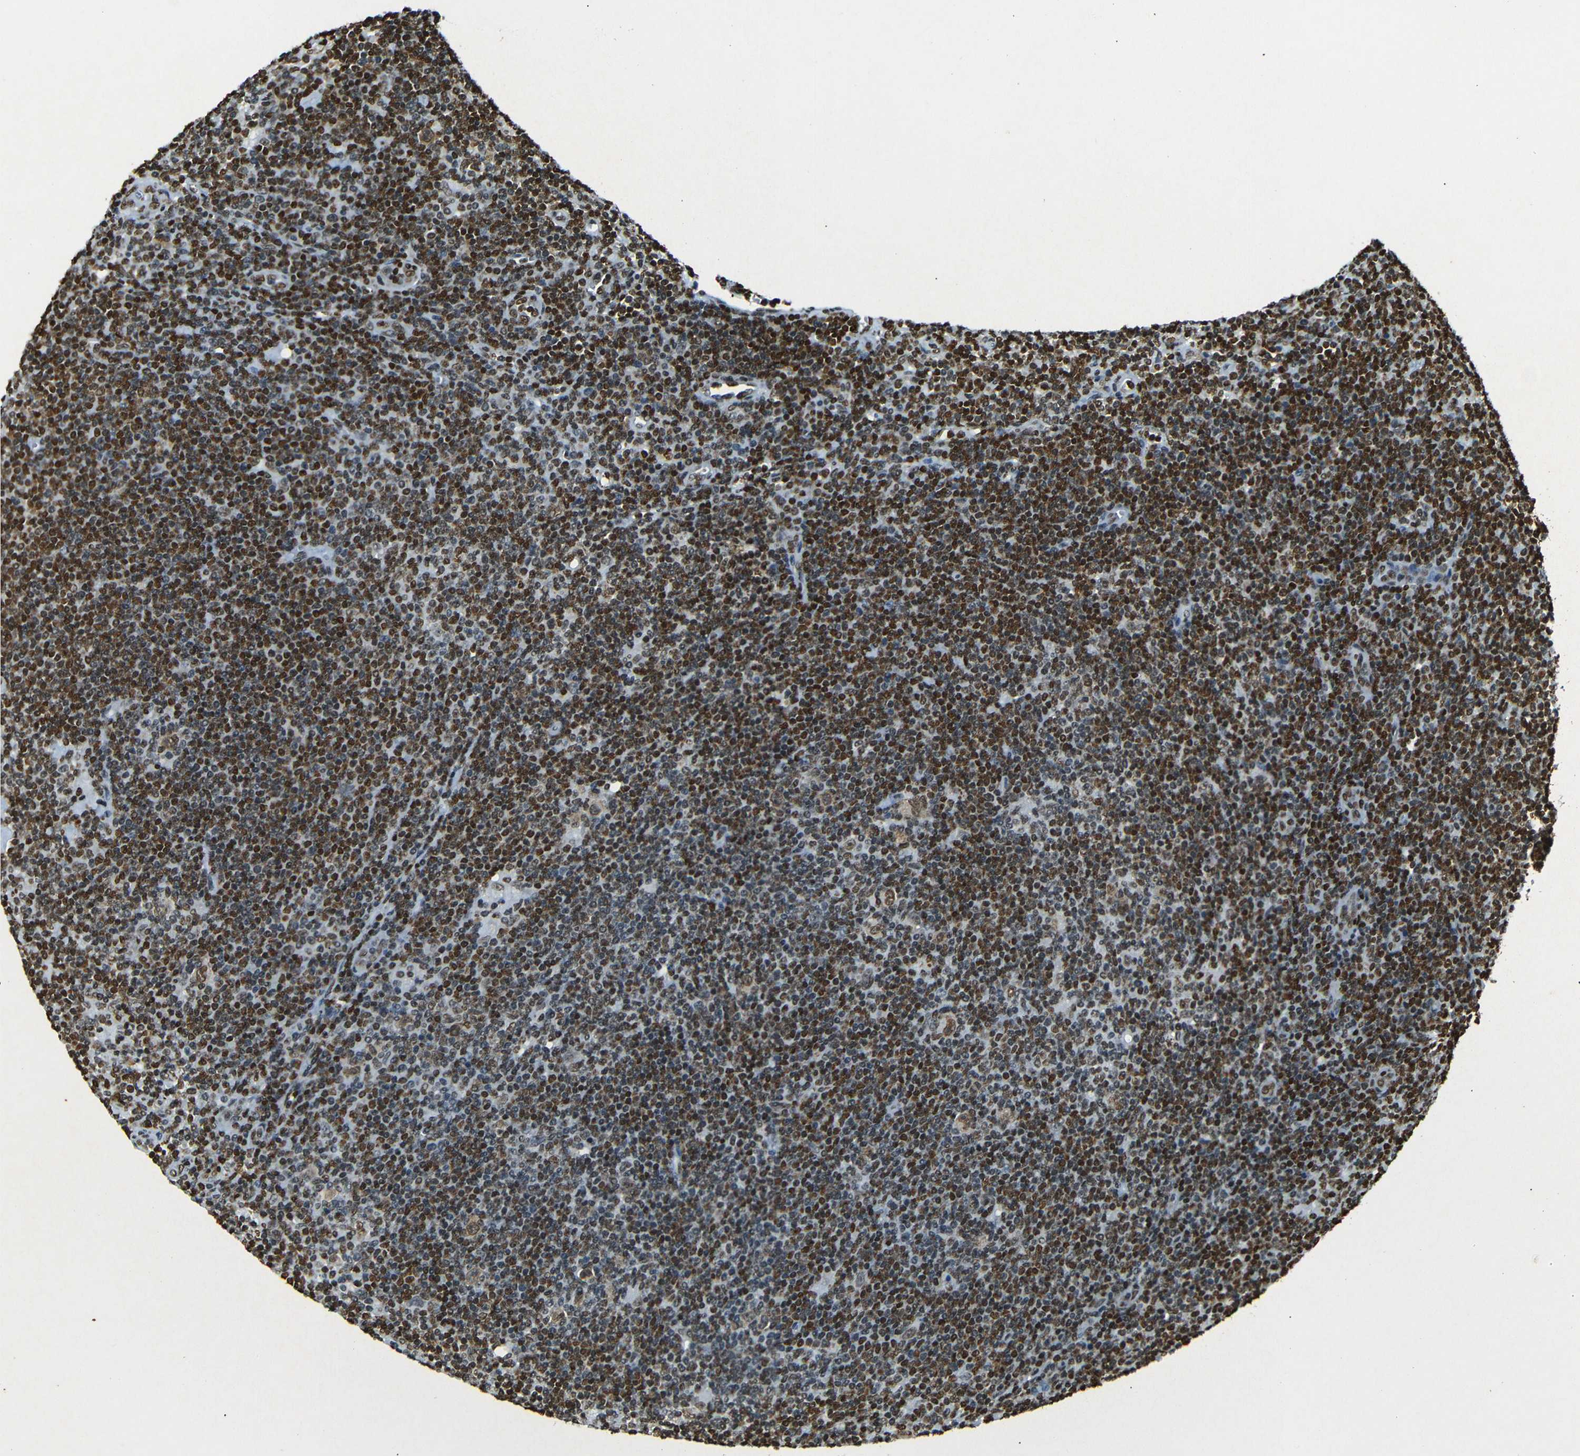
{"staining": {"intensity": "moderate", "quantity": ">75%", "location": "nuclear"}, "tissue": "lymphoma", "cell_type": "Tumor cells", "image_type": "cancer", "snomed": [{"axis": "morphology", "description": "Hodgkin's disease, NOS"}, {"axis": "topography", "description": "Lymph node"}], "caption": "The immunohistochemical stain labels moderate nuclear expression in tumor cells of lymphoma tissue.", "gene": "HMGN1", "patient": {"sex": "female", "age": 57}}